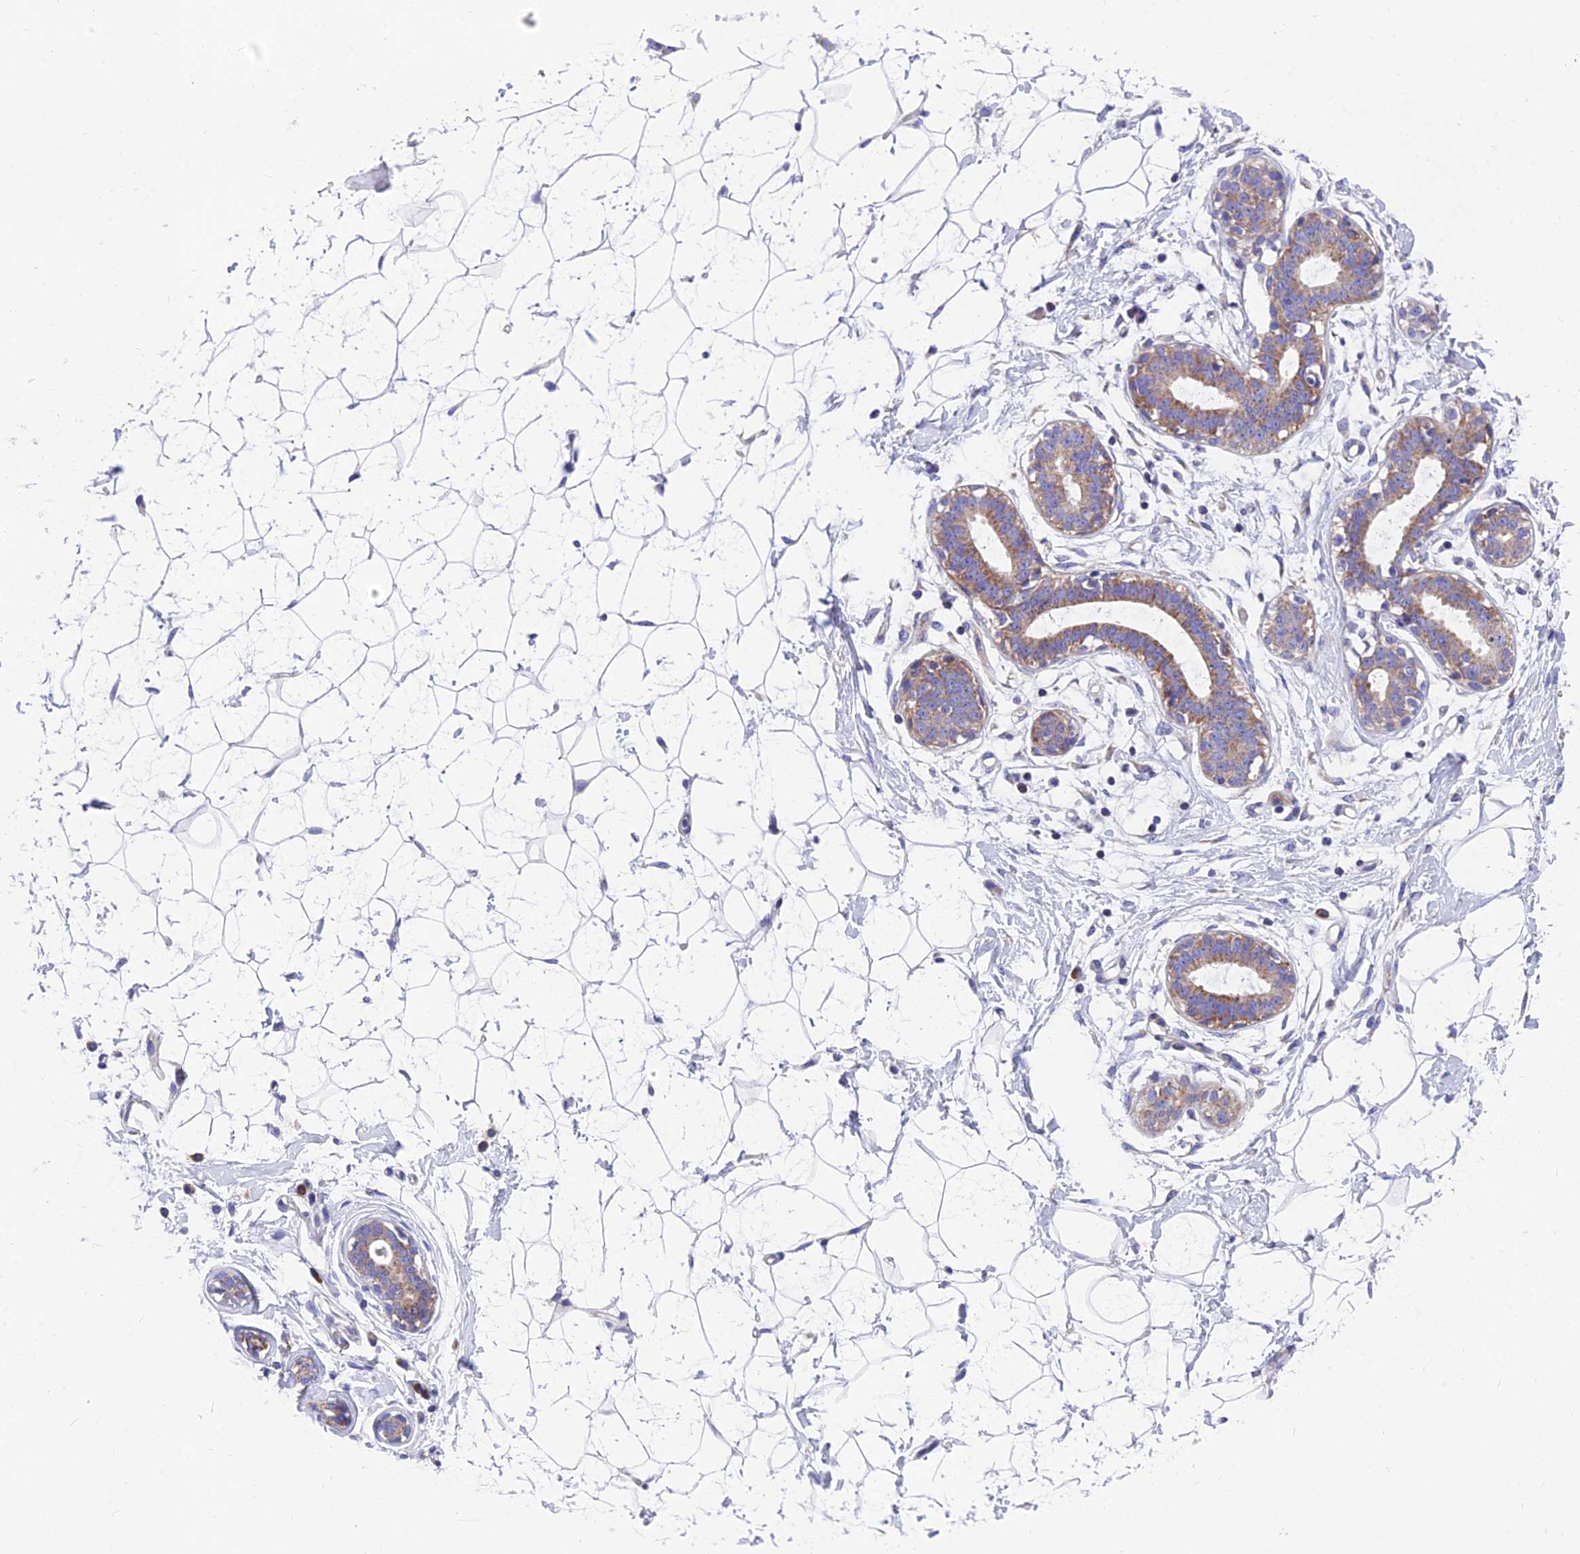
{"staining": {"intensity": "negative", "quantity": "none", "location": "none"}, "tissue": "breast", "cell_type": "Adipocytes", "image_type": "normal", "snomed": [{"axis": "morphology", "description": "Normal tissue, NOS"}, {"axis": "morphology", "description": "Adenoma, NOS"}, {"axis": "topography", "description": "Breast"}], "caption": "Breast stained for a protein using IHC reveals no positivity adipocytes.", "gene": "MVB12A", "patient": {"sex": "female", "age": 23}}